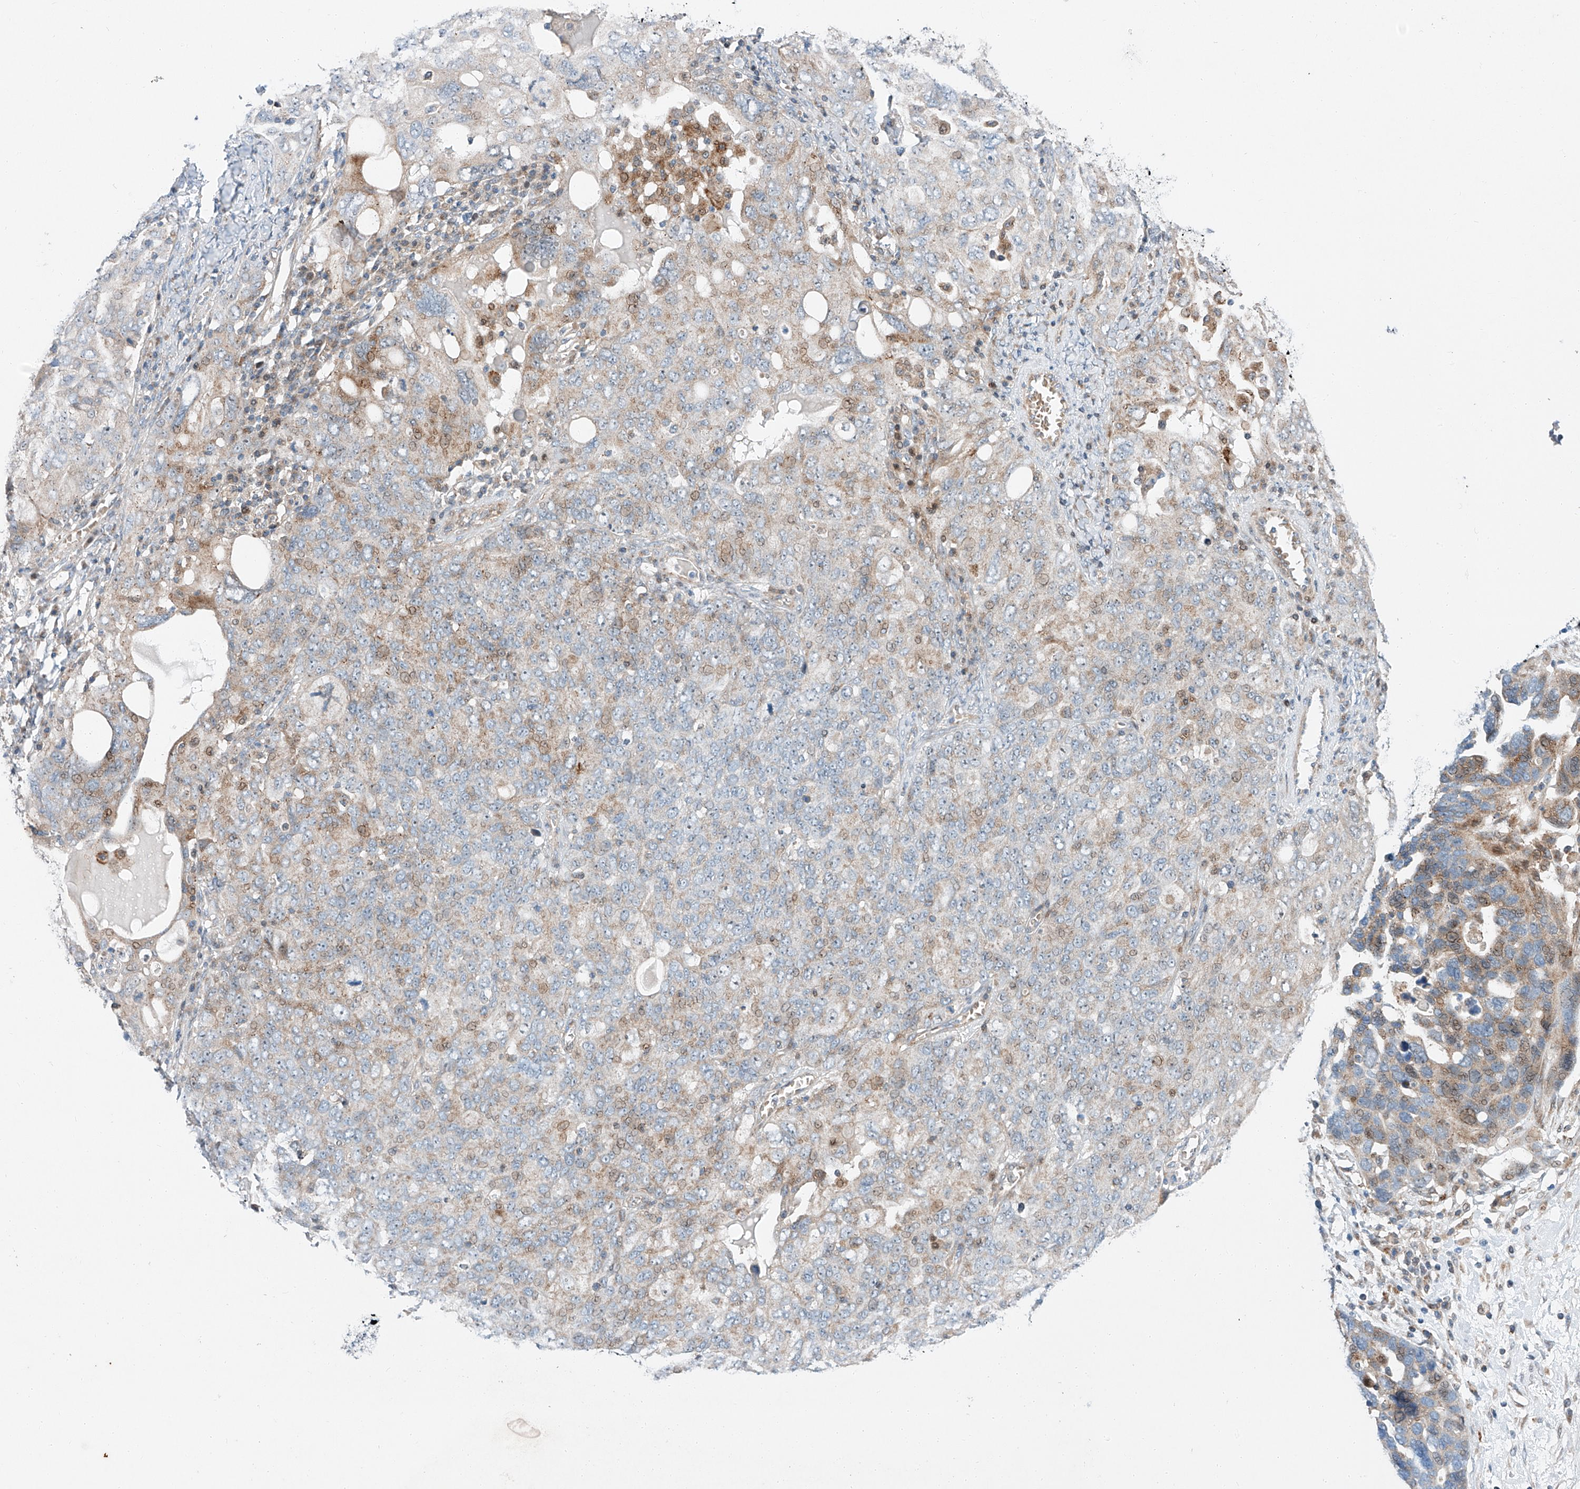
{"staining": {"intensity": "moderate", "quantity": "25%-75%", "location": "cytoplasmic/membranous"}, "tissue": "ovarian cancer", "cell_type": "Tumor cells", "image_type": "cancer", "snomed": [{"axis": "morphology", "description": "Carcinoma, endometroid"}, {"axis": "topography", "description": "Ovary"}], "caption": "An immunohistochemistry micrograph of neoplastic tissue is shown. Protein staining in brown labels moderate cytoplasmic/membranous positivity in ovarian endometroid carcinoma within tumor cells.", "gene": "CLDND1", "patient": {"sex": "female", "age": 62}}